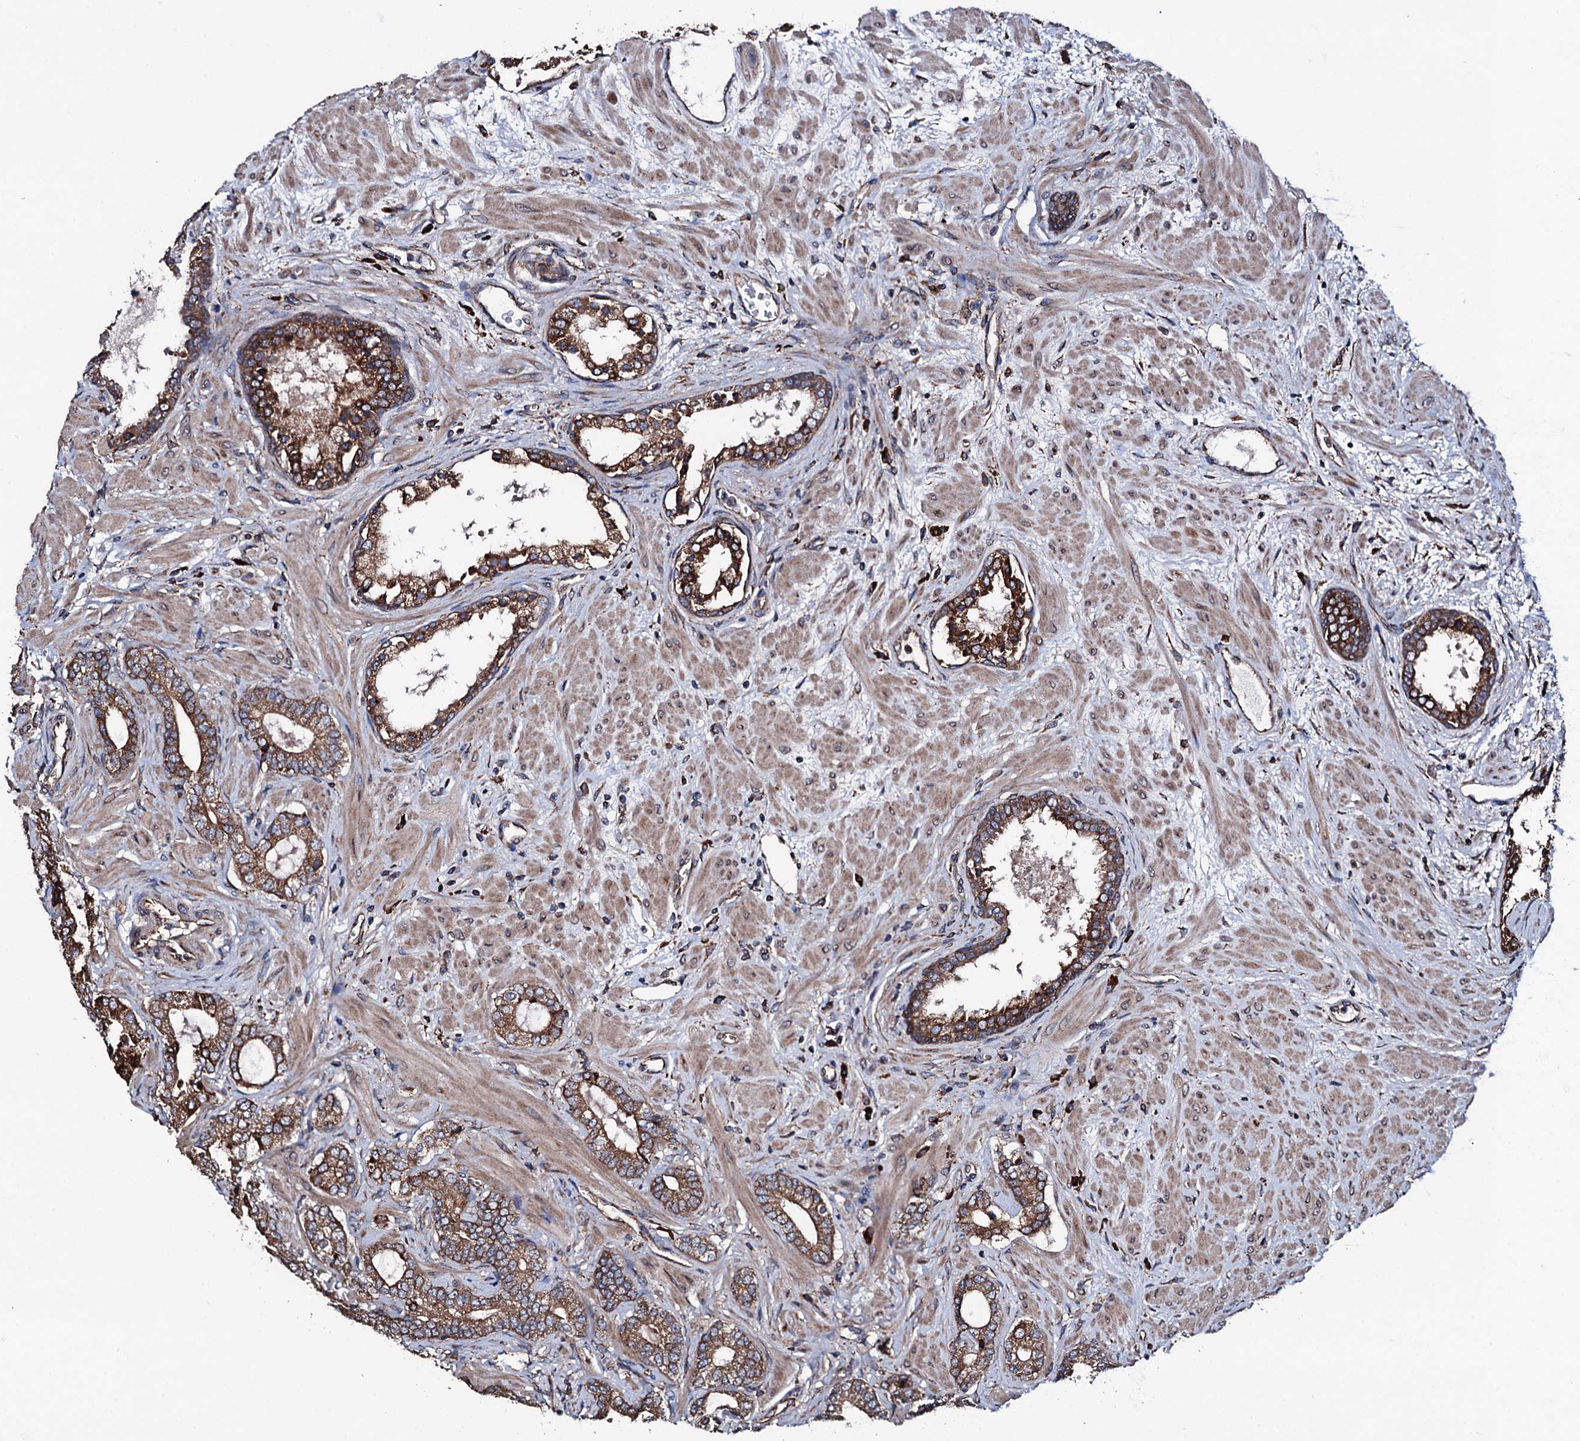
{"staining": {"intensity": "strong", "quantity": ">75%", "location": "cytoplasmic/membranous"}, "tissue": "prostate cancer", "cell_type": "Tumor cells", "image_type": "cancer", "snomed": [{"axis": "morphology", "description": "Adenocarcinoma, High grade"}, {"axis": "topography", "description": "Prostate"}], "caption": "Prostate high-grade adenocarcinoma stained with IHC demonstrates strong cytoplasmic/membranous positivity in about >75% of tumor cells.", "gene": "RAB12", "patient": {"sex": "male", "age": 64}}